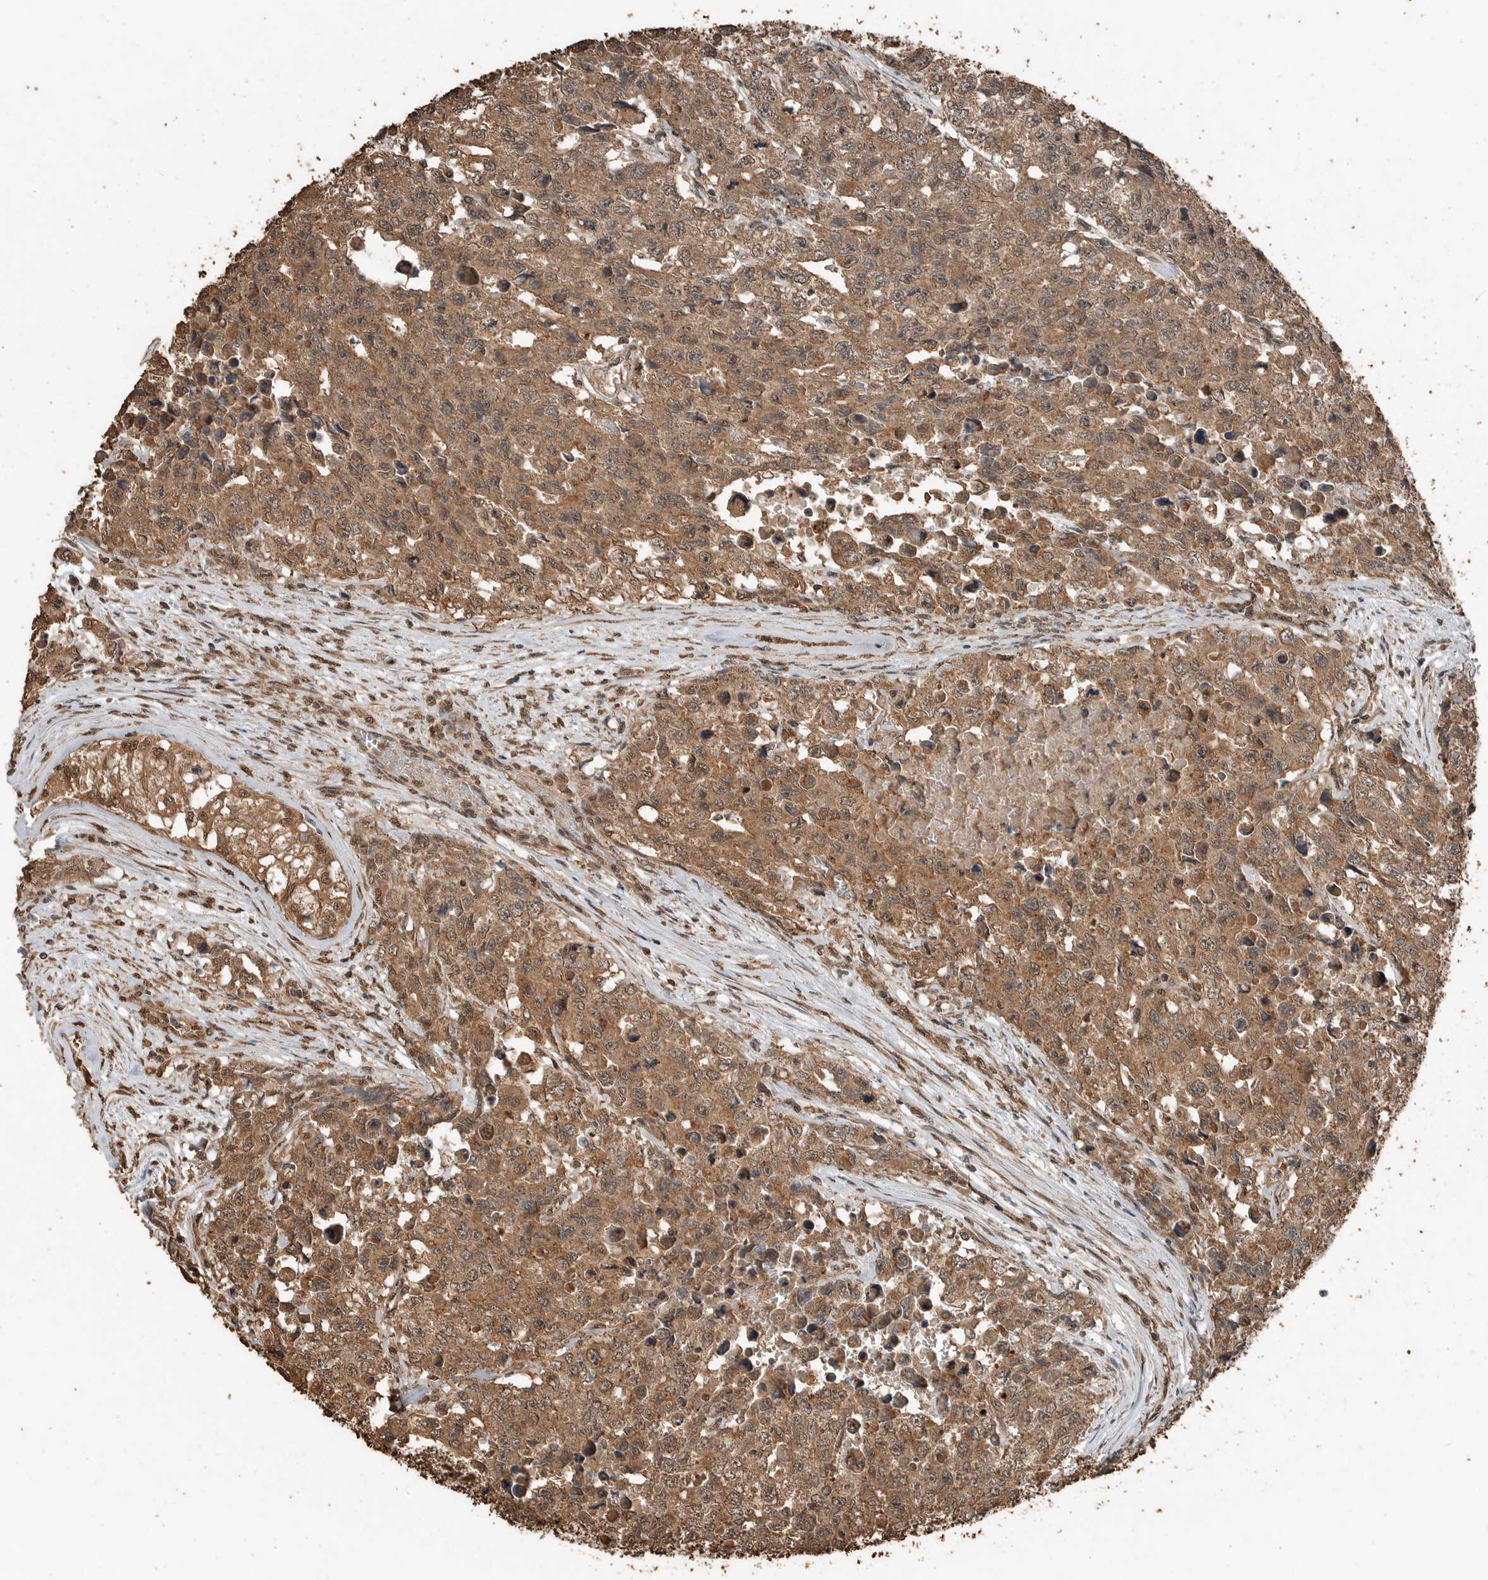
{"staining": {"intensity": "moderate", "quantity": ">75%", "location": "cytoplasmic/membranous,nuclear"}, "tissue": "testis cancer", "cell_type": "Tumor cells", "image_type": "cancer", "snomed": [{"axis": "morphology", "description": "Carcinoma, Embryonal, NOS"}, {"axis": "topography", "description": "Testis"}], "caption": "Moderate cytoplasmic/membranous and nuclear expression is seen in approximately >75% of tumor cells in testis cancer. (DAB IHC with brightfield microscopy, high magnification).", "gene": "BLZF1", "patient": {"sex": "male", "age": 28}}